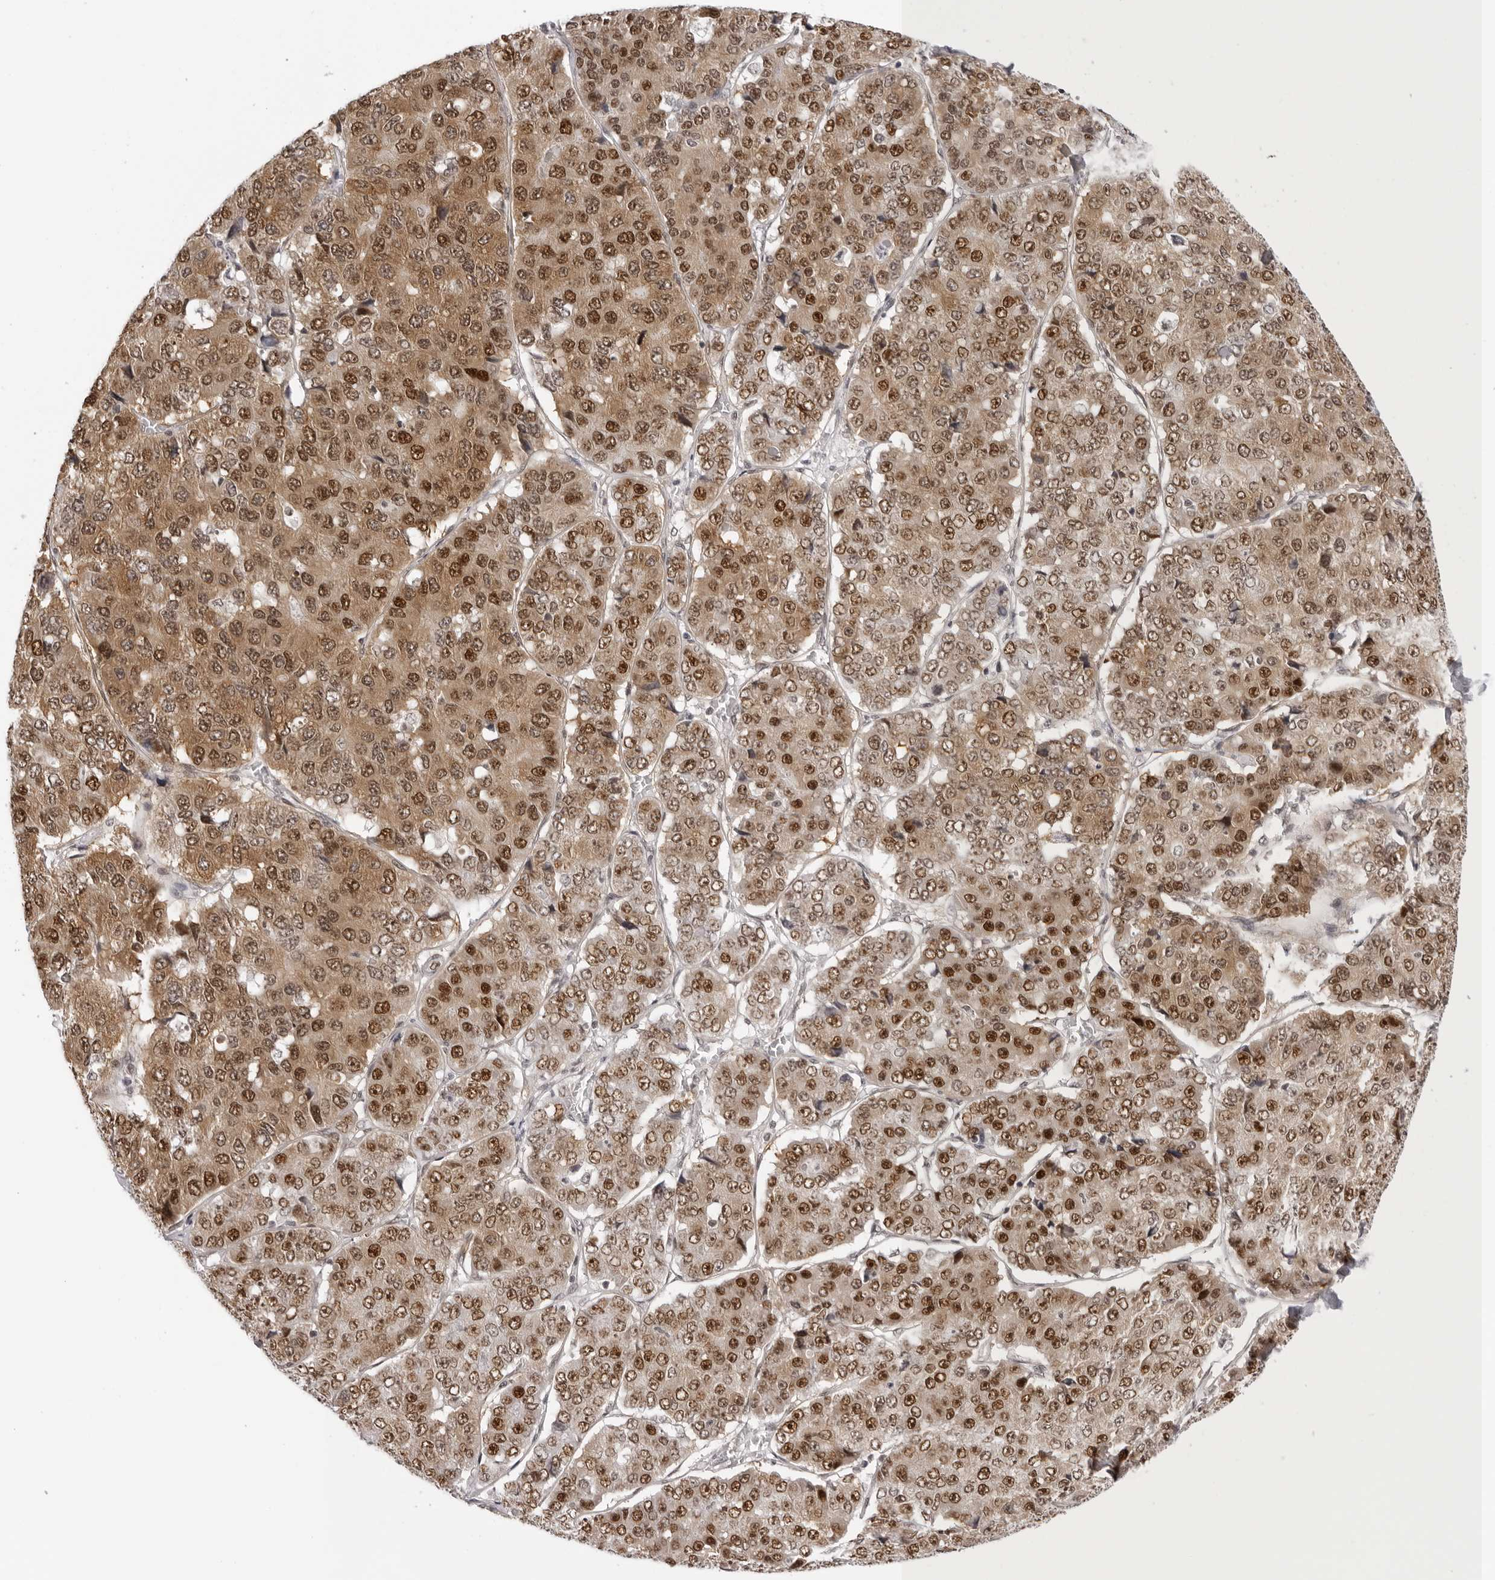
{"staining": {"intensity": "strong", "quantity": ">75%", "location": "nuclear"}, "tissue": "pancreatic cancer", "cell_type": "Tumor cells", "image_type": "cancer", "snomed": [{"axis": "morphology", "description": "Adenocarcinoma, NOS"}, {"axis": "topography", "description": "Pancreas"}], "caption": "Strong nuclear positivity is identified in about >75% of tumor cells in pancreatic cancer.", "gene": "WDR77", "patient": {"sex": "male", "age": 50}}